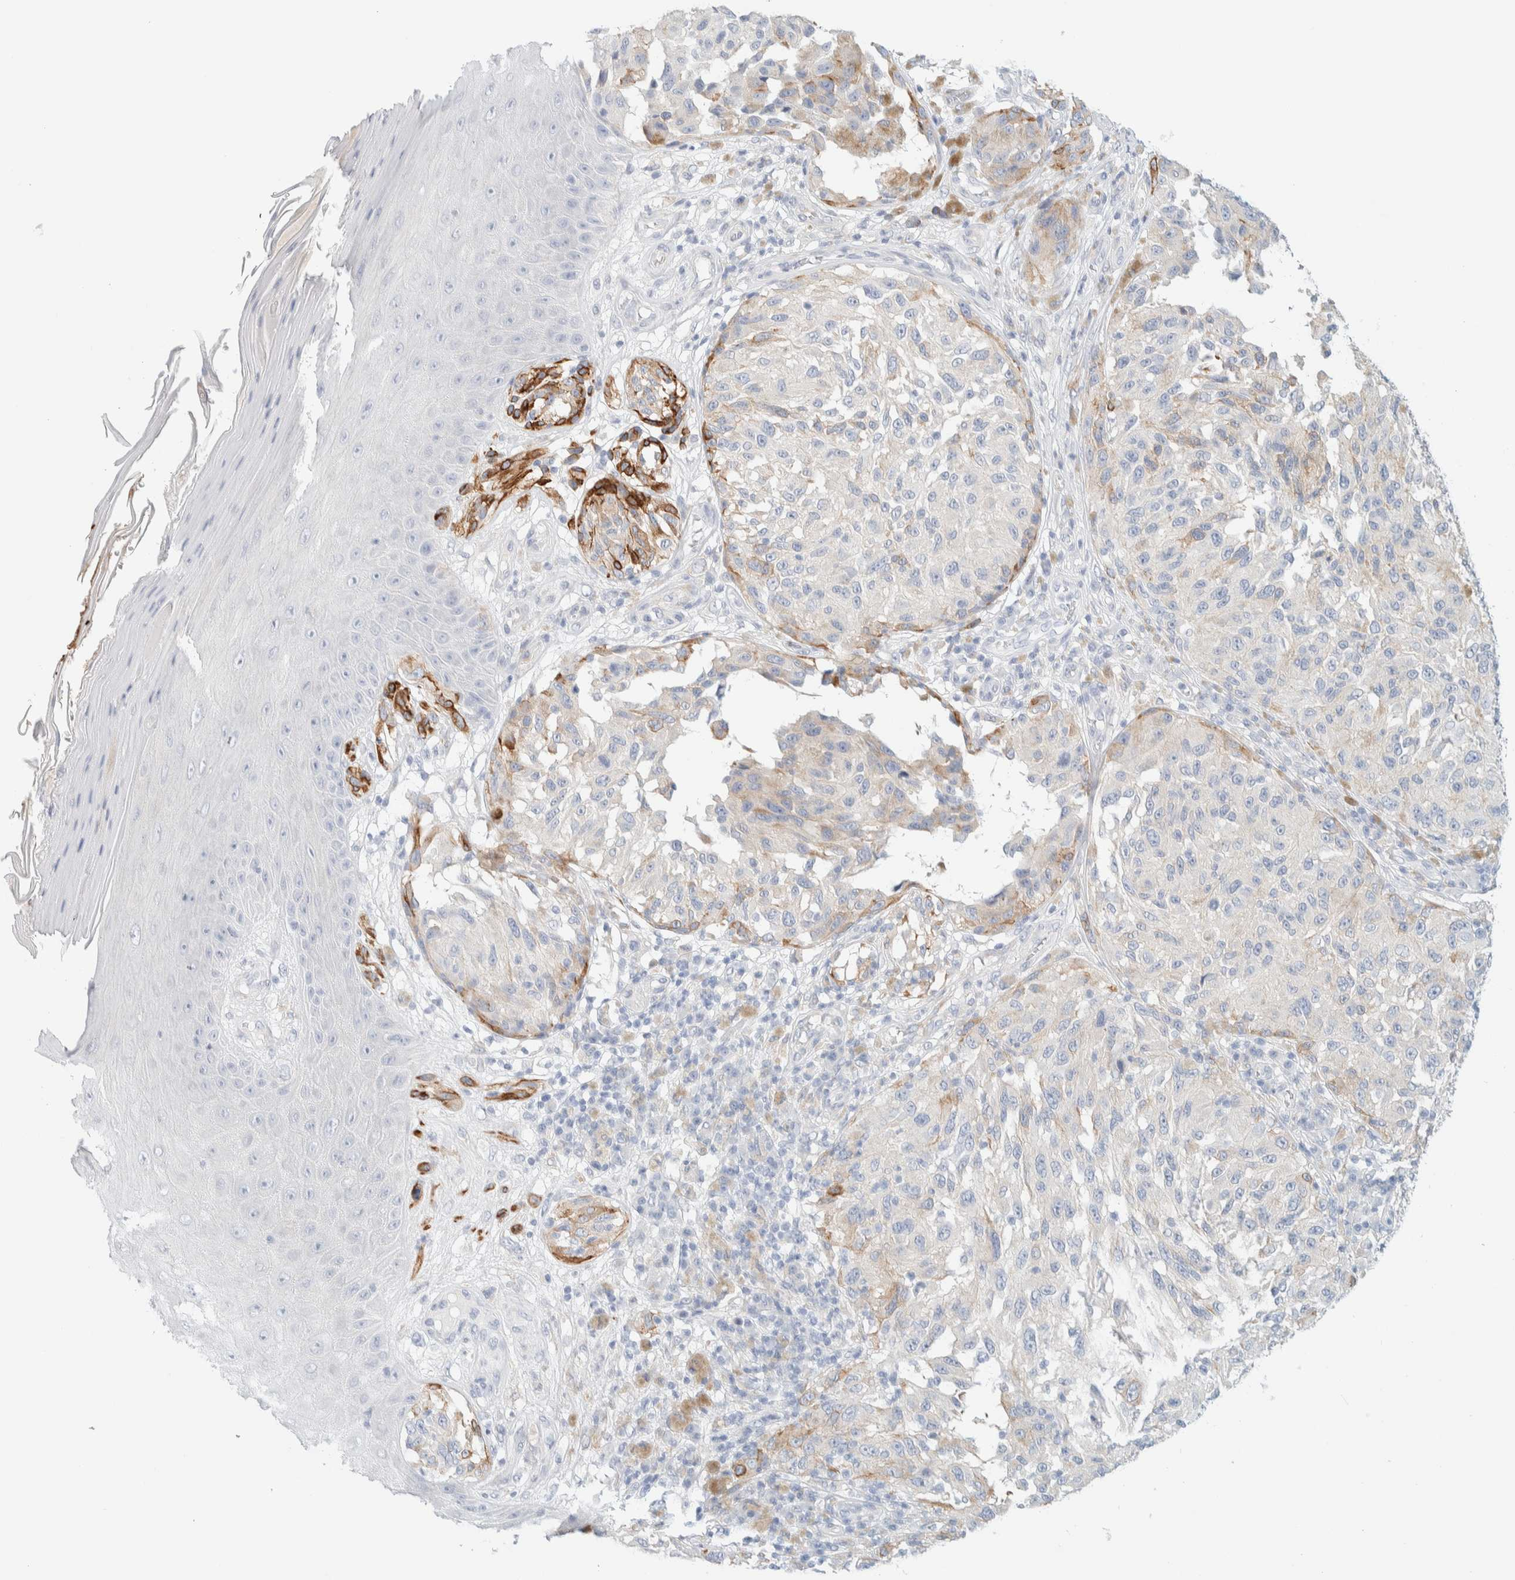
{"staining": {"intensity": "negative", "quantity": "none", "location": "none"}, "tissue": "melanoma", "cell_type": "Tumor cells", "image_type": "cancer", "snomed": [{"axis": "morphology", "description": "Malignant melanoma, NOS"}, {"axis": "topography", "description": "Skin"}], "caption": "Micrograph shows no protein positivity in tumor cells of melanoma tissue. (Brightfield microscopy of DAB (3,3'-diaminobenzidine) IHC at high magnification).", "gene": "ATCAY", "patient": {"sex": "female", "age": 73}}